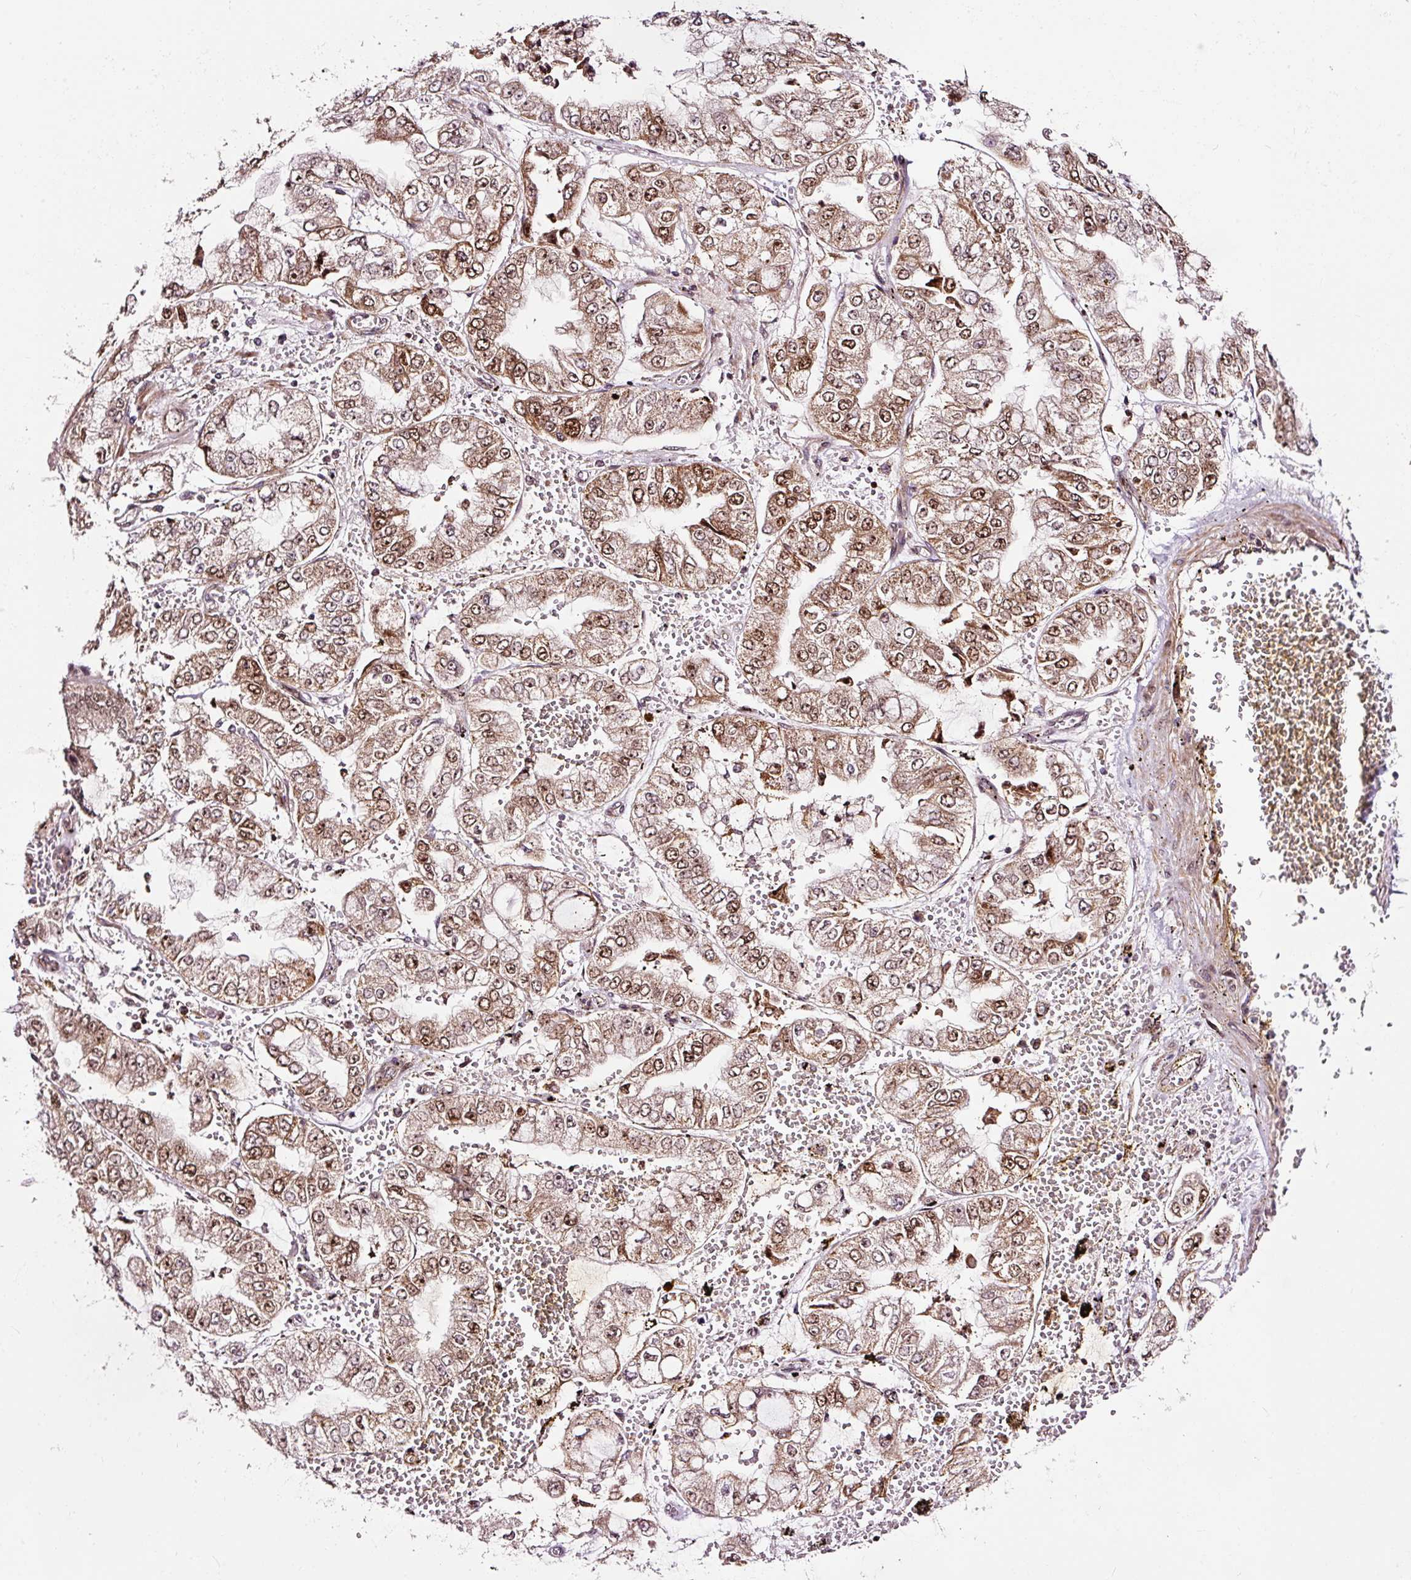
{"staining": {"intensity": "moderate", "quantity": ">75%", "location": "cytoplasmic/membranous,nuclear"}, "tissue": "stomach cancer", "cell_type": "Tumor cells", "image_type": "cancer", "snomed": [{"axis": "morphology", "description": "Adenocarcinoma, NOS"}, {"axis": "topography", "description": "Stomach"}], "caption": "Immunohistochemical staining of human stomach cancer (adenocarcinoma) shows medium levels of moderate cytoplasmic/membranous and nuclear positivity in approximately >75% of tumor cells.", "gene": "RFC4", "patient": {"sex": "male", "age": 76}}